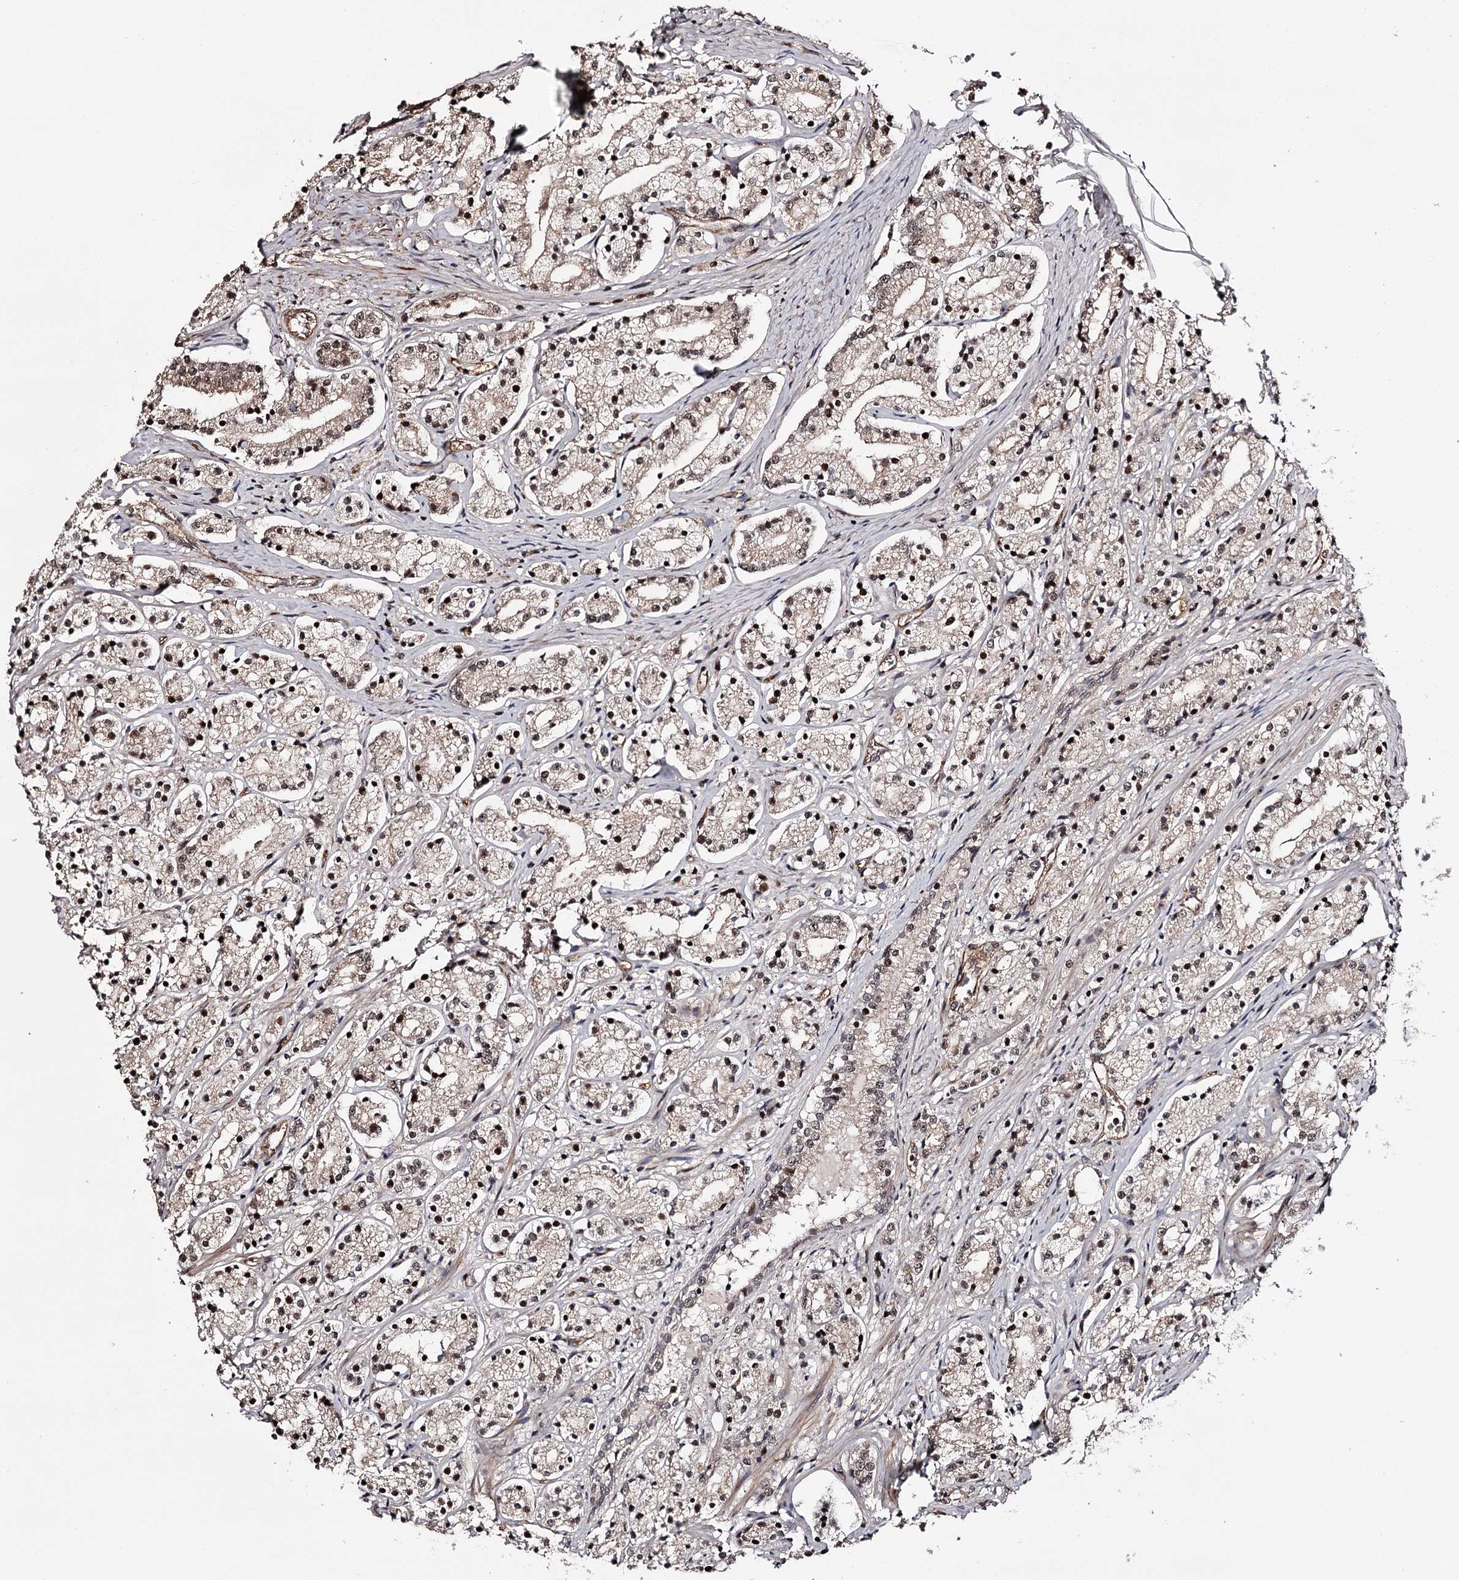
{"staining": {"intensity": "moderate", "quantity": "25%-75%", "location": "nuclear"}, "tissue": "prostate cancer", "cell_type": "Tumor cells", "image_type": "cancer", "snomed": [{"axis": "morphology", "description": "Adenocarcinoma, High grade"}, {"axis": "topography", "description": "Prostate"}], "caption": "High-magnification brightfield microscopy of prostate high-grade adenocarcinoma stained with DAB (brown) and counterstained with hematoxylin (blue). tumor cells exhibit moderate nuclear positivity is present in about25%-75% of cells.", "gene": "TTC33", "patient": {"sex": "male", "age": 69}}